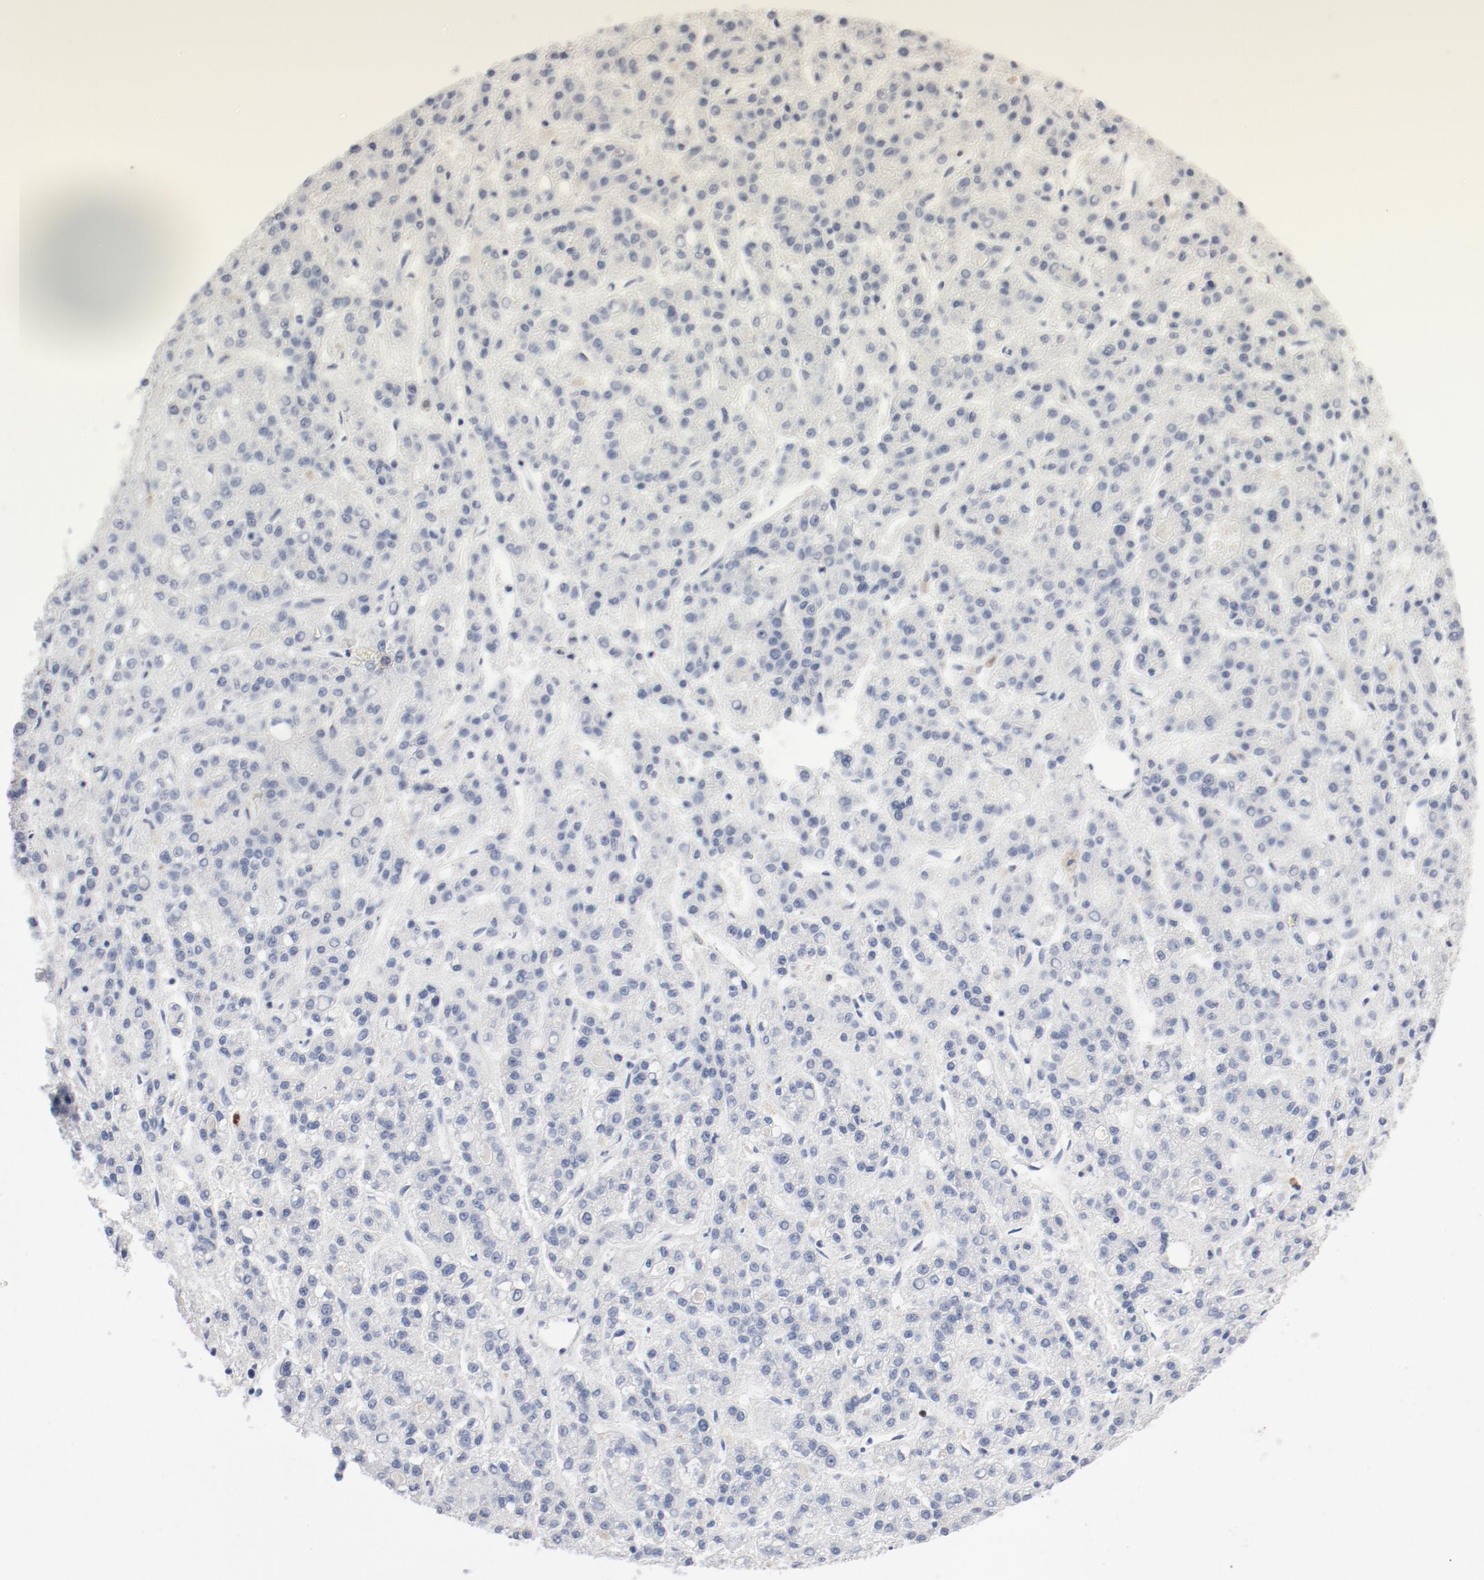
{"staining": {"intensity": "negative", "quantity": "none", "location": "none"}, "tissue": "liver cancer", "cell_type": "Tumor cells", "image_type": "cancer", "snomed": [{"axis": "morphology", "description": "Carcinoma, Hepatocellular, NOS"}, {"axis": "topography", "description": "Liver"}], "caption": "Liver hepatocellular carcinoma was stained to show a protein in brown. There is no significant positivity in tumor cells.", "gene": "NCF1", "patient": {"sex": "male", "age": 70}}